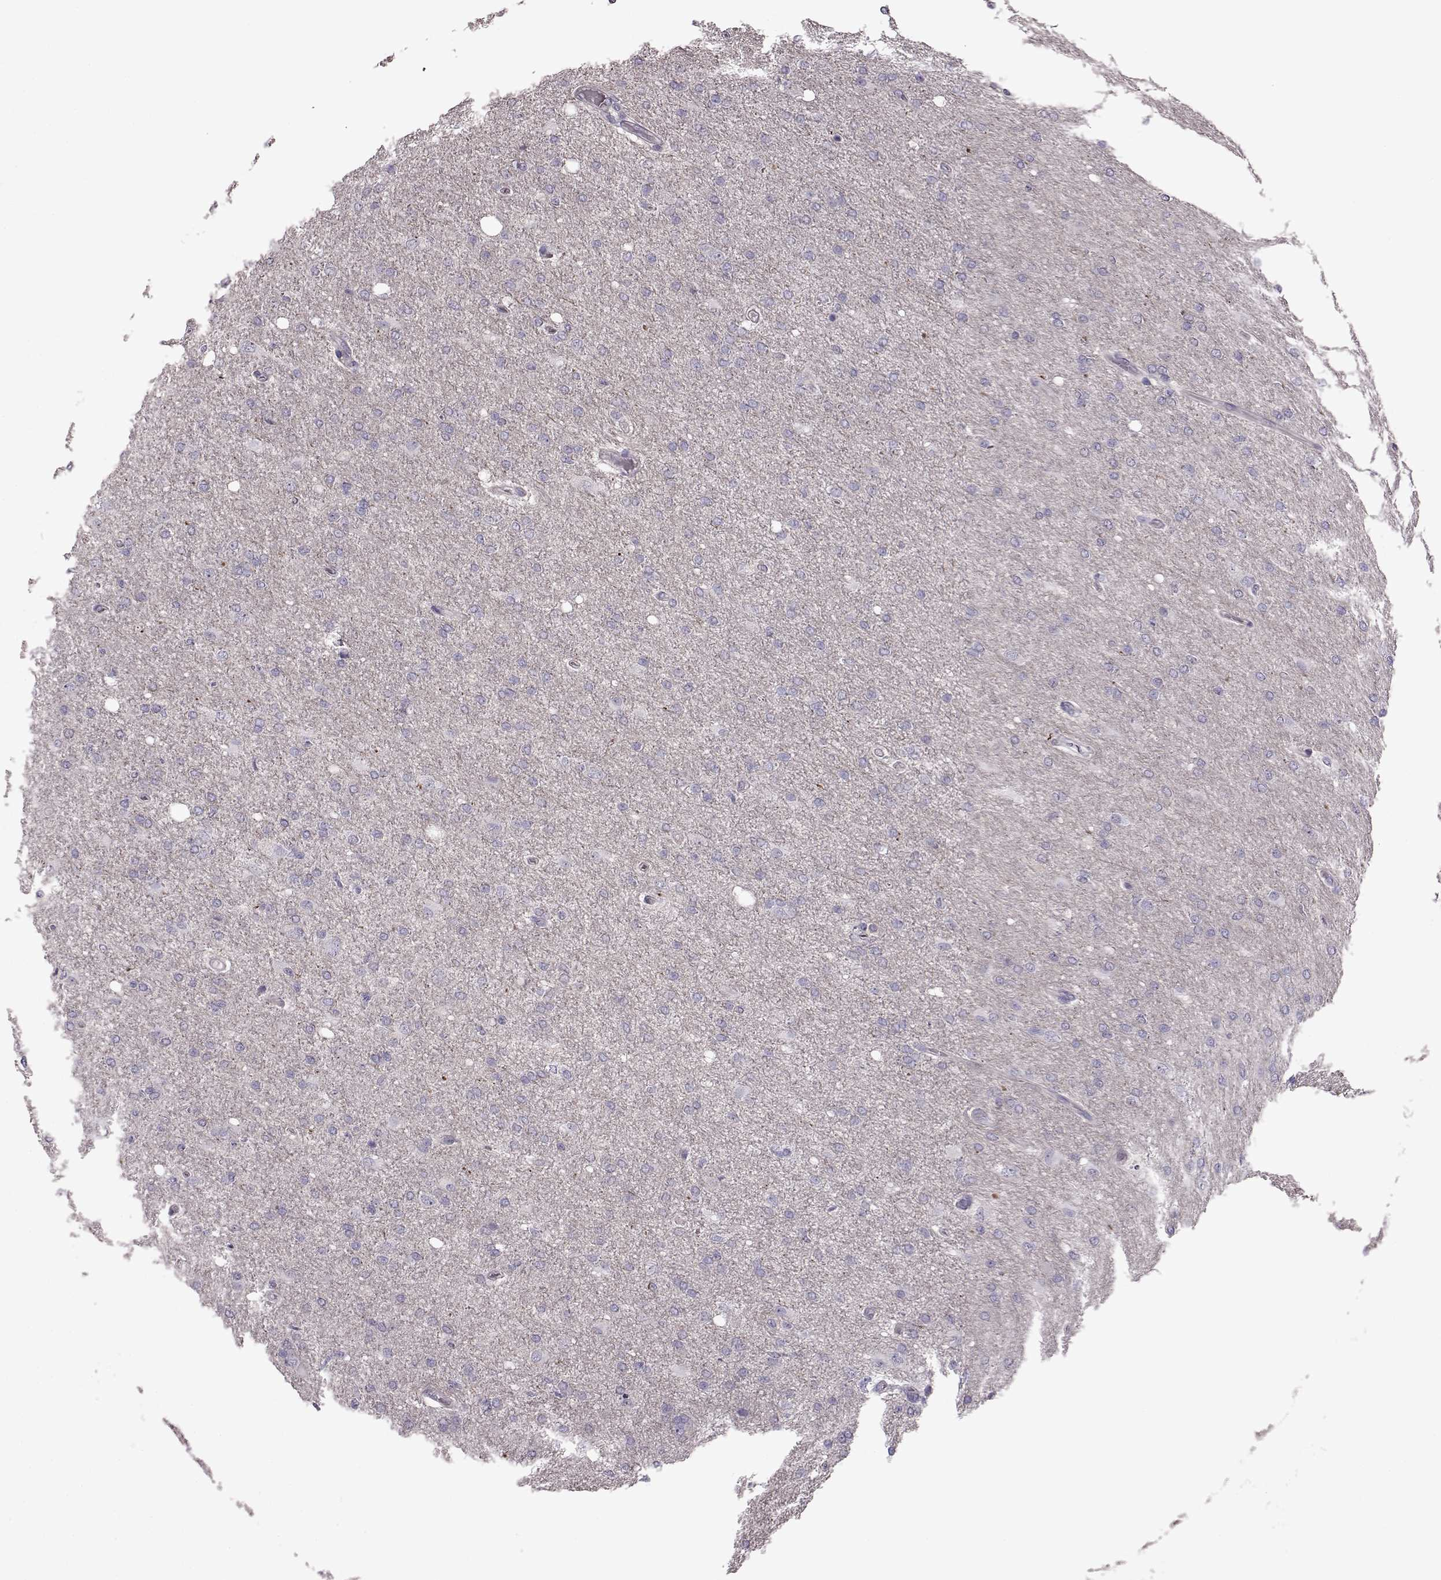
{"staining": {"intensity": "negative", "quantity": "none", "location": "none"}, "tissue": "glioma", "cell_type": "Tumor cells", "image_type": "cancer", "snomed": [{"axis": "morphology", "description": "Glioma, malignant, High grade"}, {"axis": "topography", "description": "Cerebral cortex"}], "caption": "High power microscopy micrograph of an IHC photomicrograph of glioma, revealing no significant staining in tumor cells.", "gene": "SNTG1", "patient": {"sex": "male", "age": 70}}